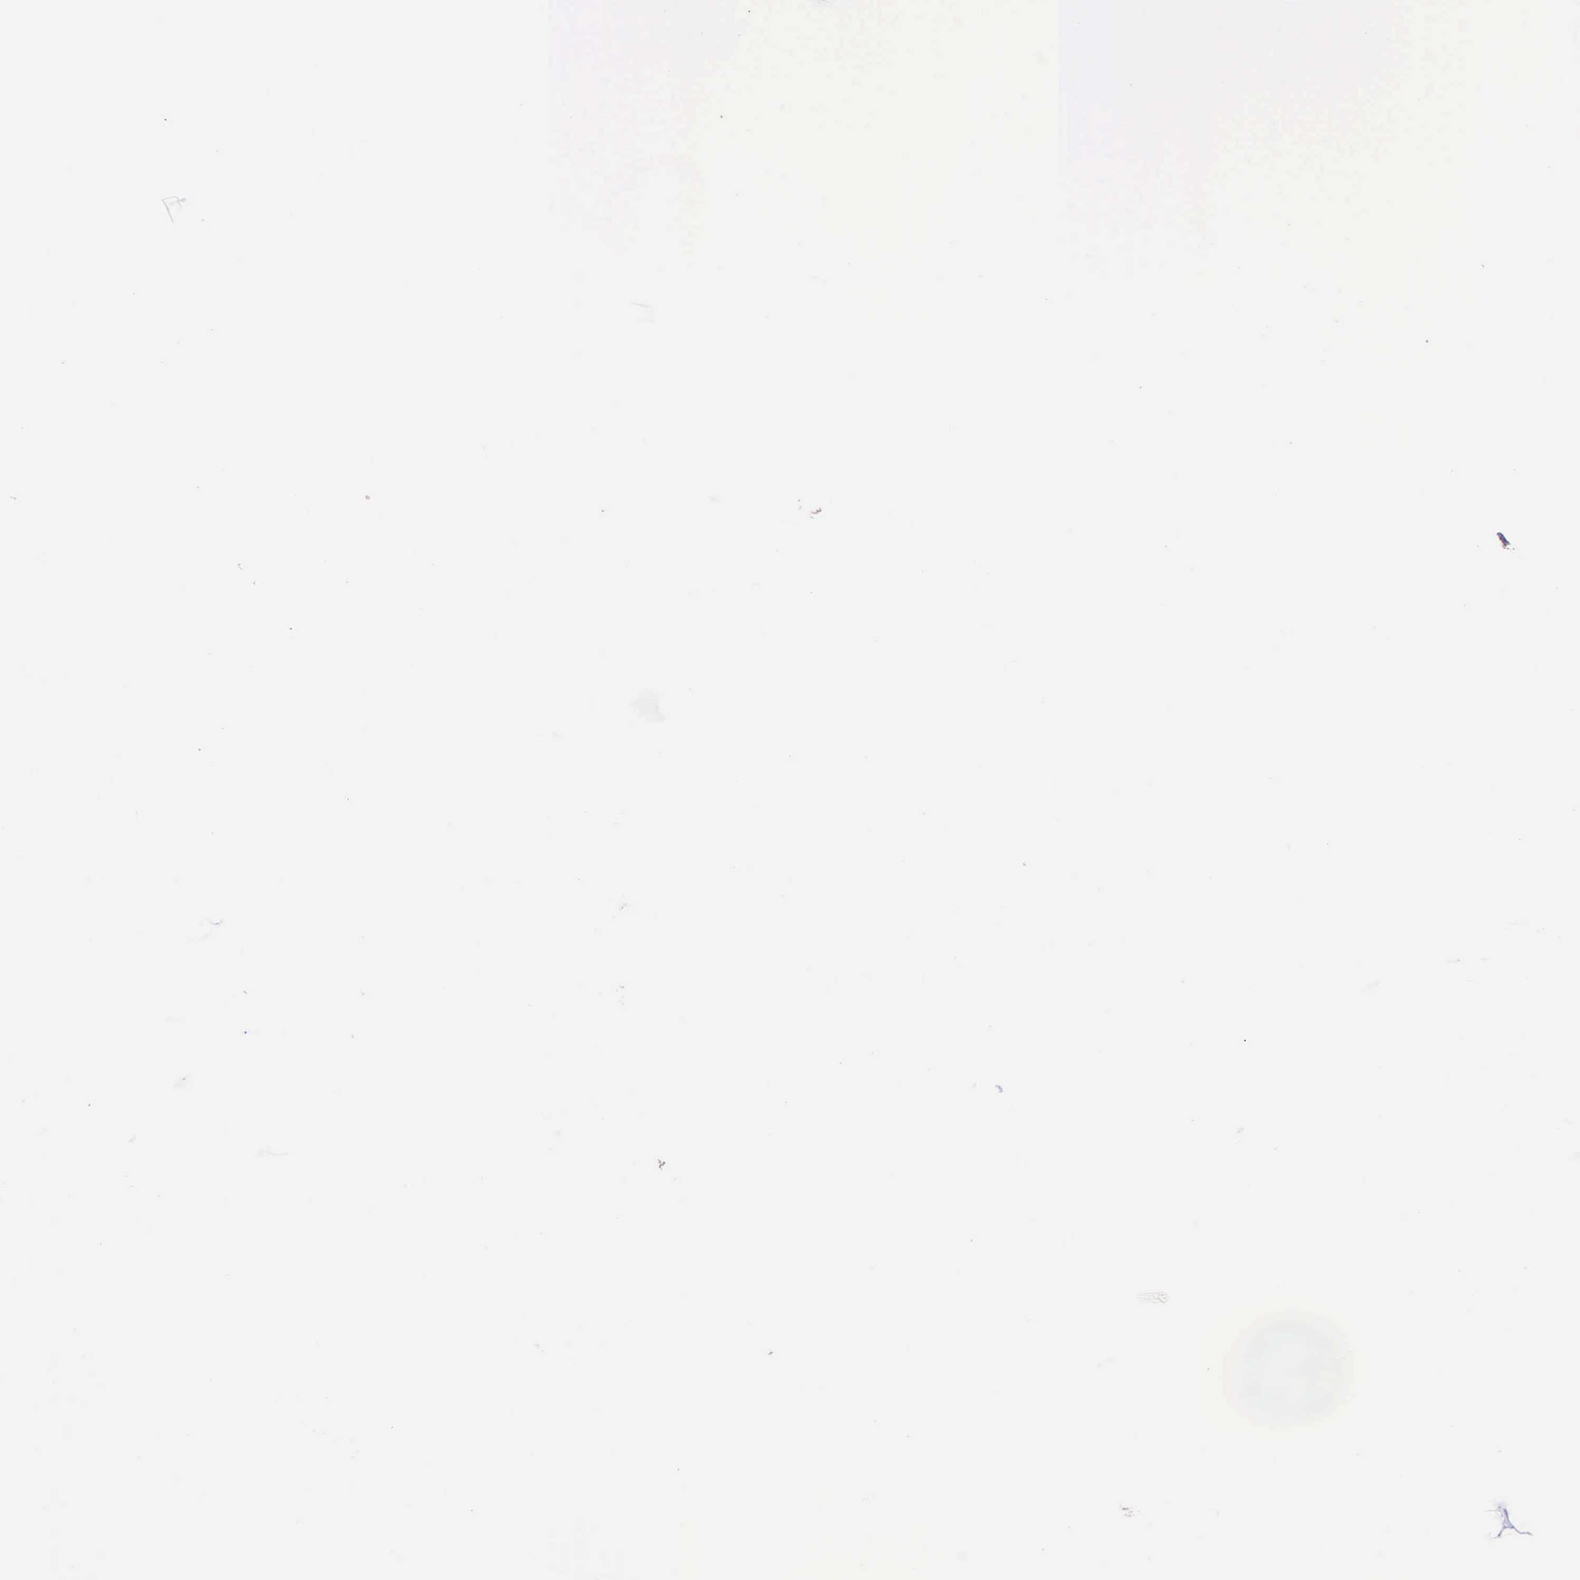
{"staining": {"intensity": "strong", "quantity": ">75%", "location": "cytoplasmic/membranous"}, "tissue": "ovarian cancer", "cell_type": "Tumor cells", "image_type": "cancer", "snomed": [{"axis": "morphology", "description": "Cystadenocarcinoma, serous, NOS"}, {"axis": "topography", "description": "Ovary"}], "caption": "Immunohistochemistry (IHC) of human serous cystadenocarcinoma (ovarian) reveals high levels of strong cytoplasmic/membranous positivity in about >75% of tumor cells.", "gene": "AHNAK2", "patient": {"sex": "female", "age": 84}}